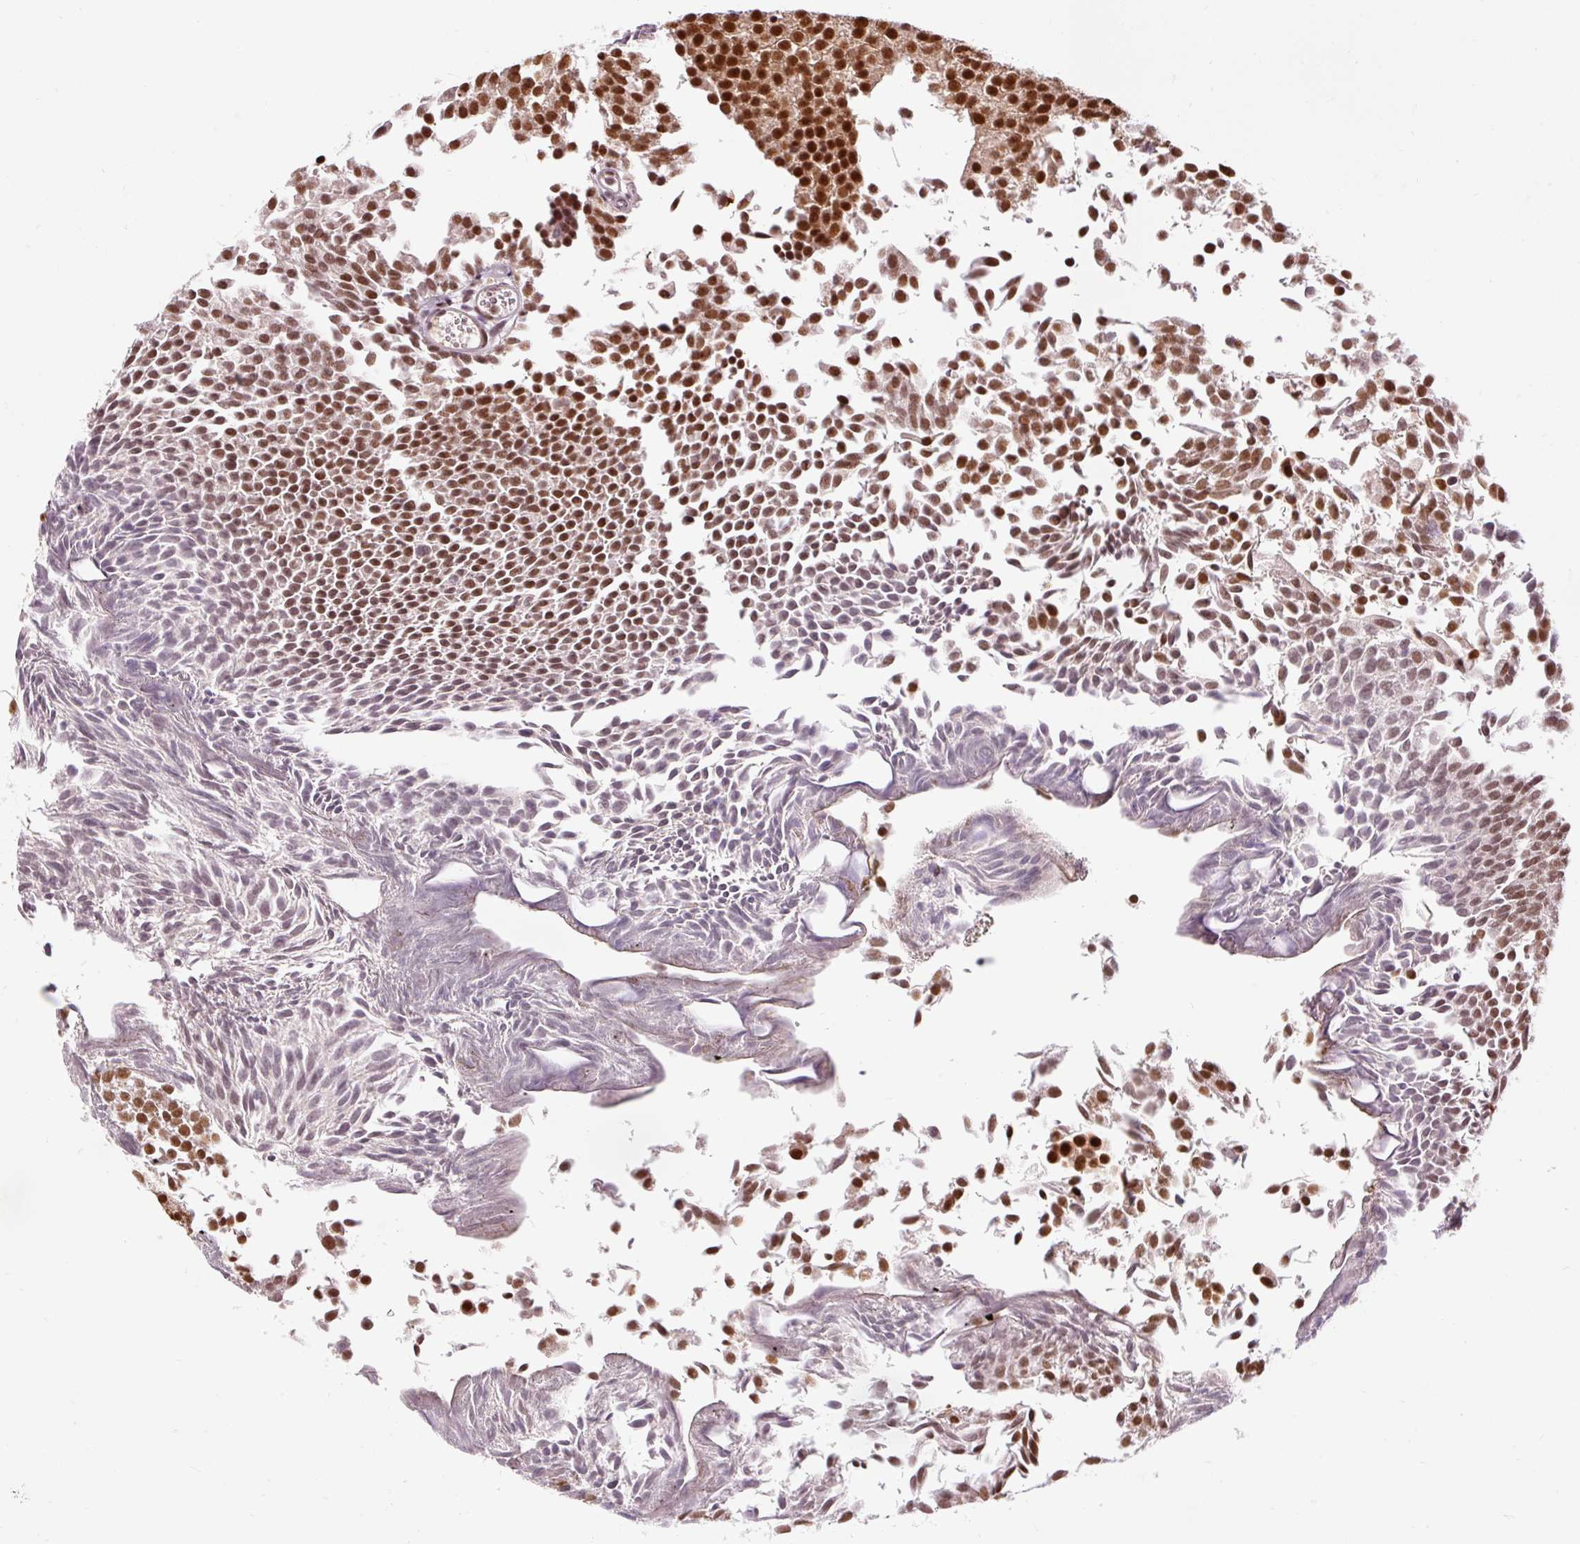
{"staining": {"intensity": "strong", "quantity": ">75%", "location": "nuclear"}, "tissue": "urothelial cancer", "cell_type": "Tumor cells", "image_type": "cancer", "snomed": [{"axis": "morphology", "description": "Urothelial carcinoma, Low grade"}, {"axis": "topography", "description": "Urinary bladder"}], "caption": "The histopathology image shows immunohistochemical staining of urothelial carcinoma (low-grade). There is strong nuclear expression is seen in approximately >75% of tumor cells.", "gene": "ZBTB44", "patient": {"sex": "female", "age": 79}}